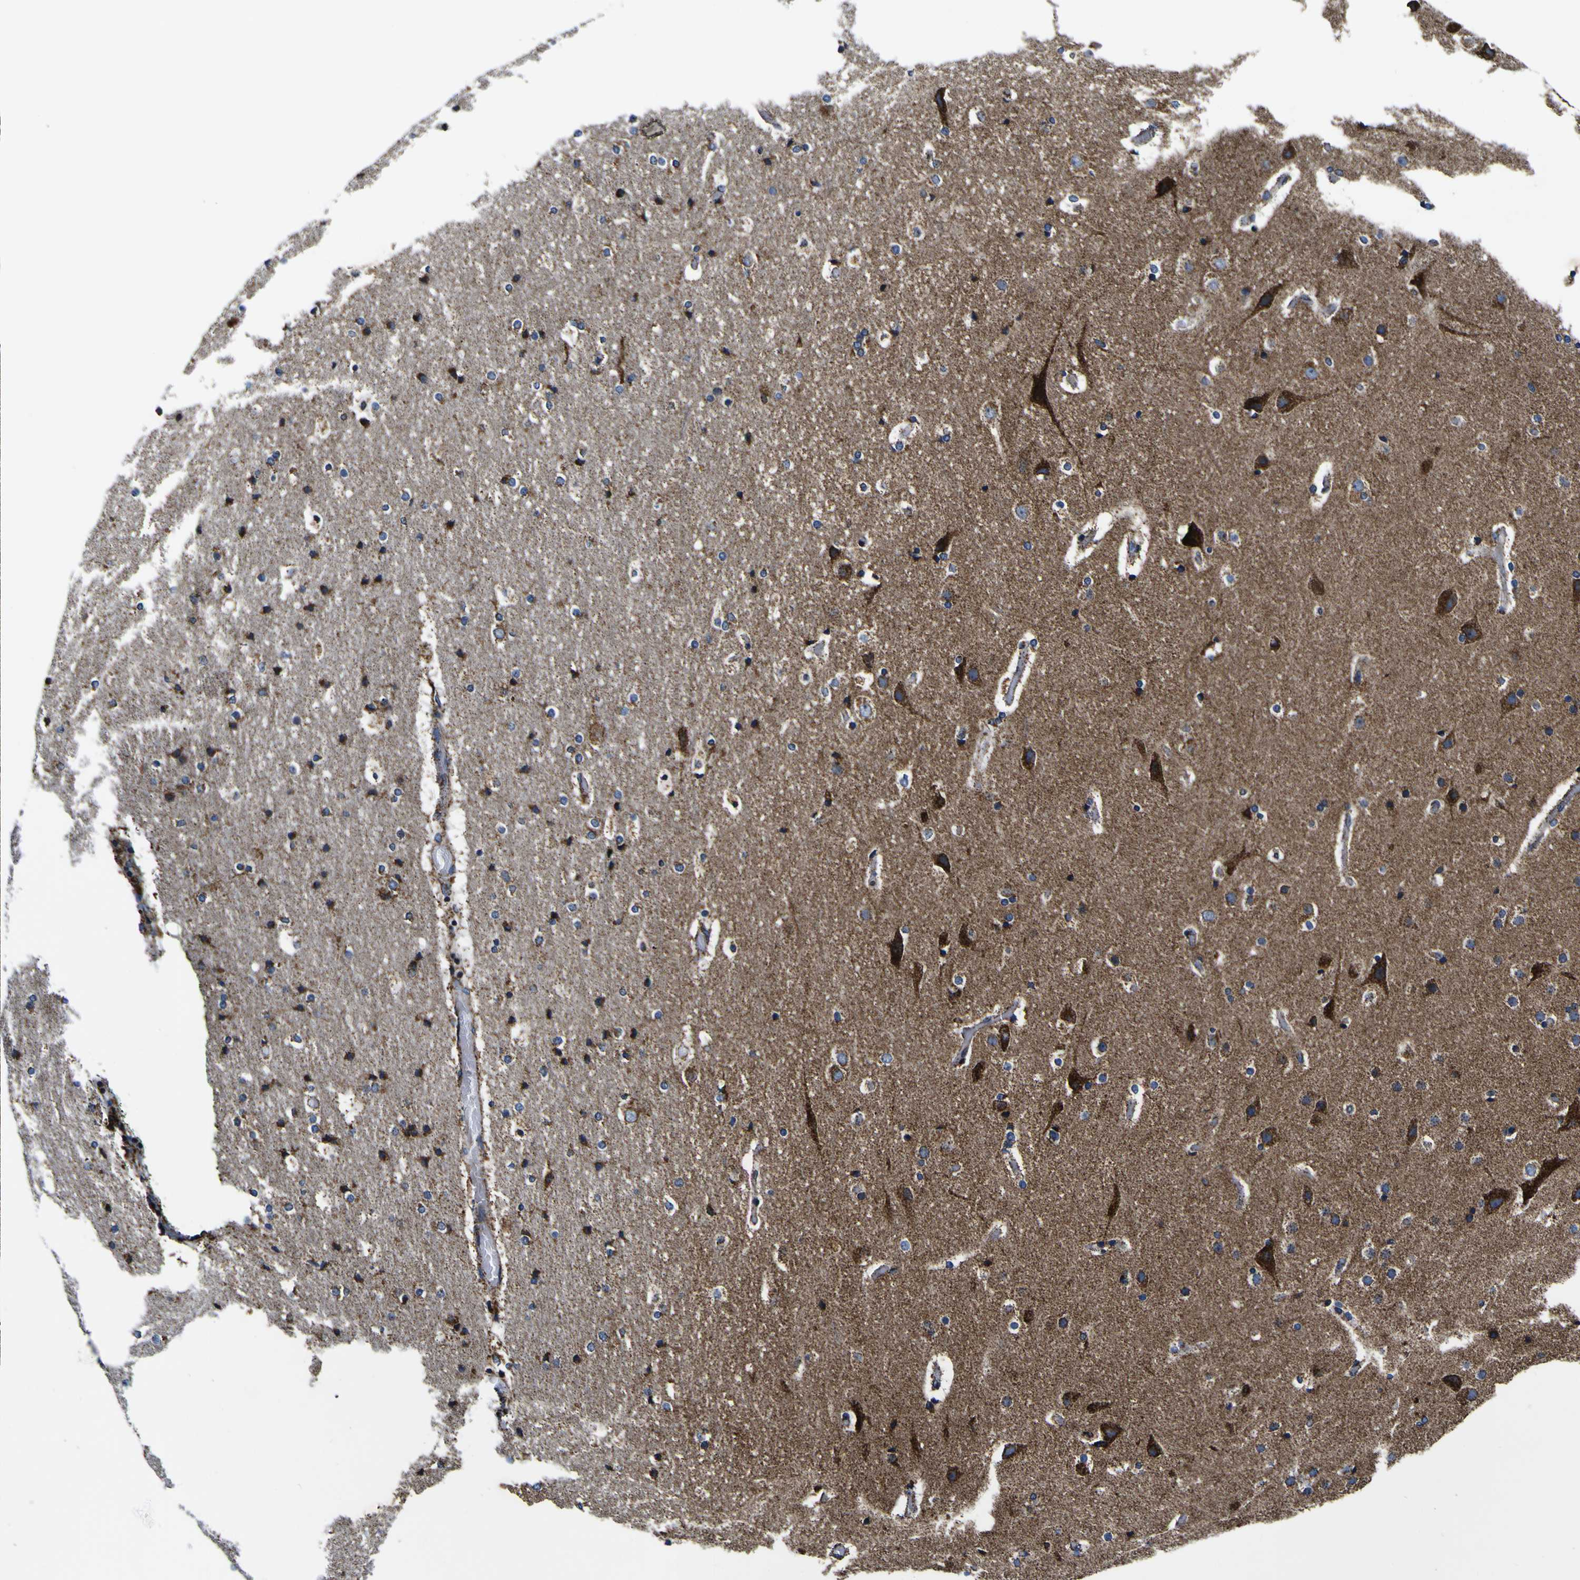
{"staining": {"intensity": "weak", "quantity": "25%-75%", "location": "cytoplasmic/membranous"}, "tissue": "cerebral cortex", "cell_type": "Endothelial cells", "image_type": "normal", "snomed": [{"axis": "morphology", "description": "Normal tissue, NOS"}, {"axis": "topography", "description": "Cerebral cortex"}], "caption": "This micrograph exhibits immunohistochemistry staining of unremarkable cerebral cortex, with low weak cytoplasmic/membranous staining in about 25%-75% of endothelial cells.", "gene": "PTRH2", "patient": {"sex": "male", "age": 57}}